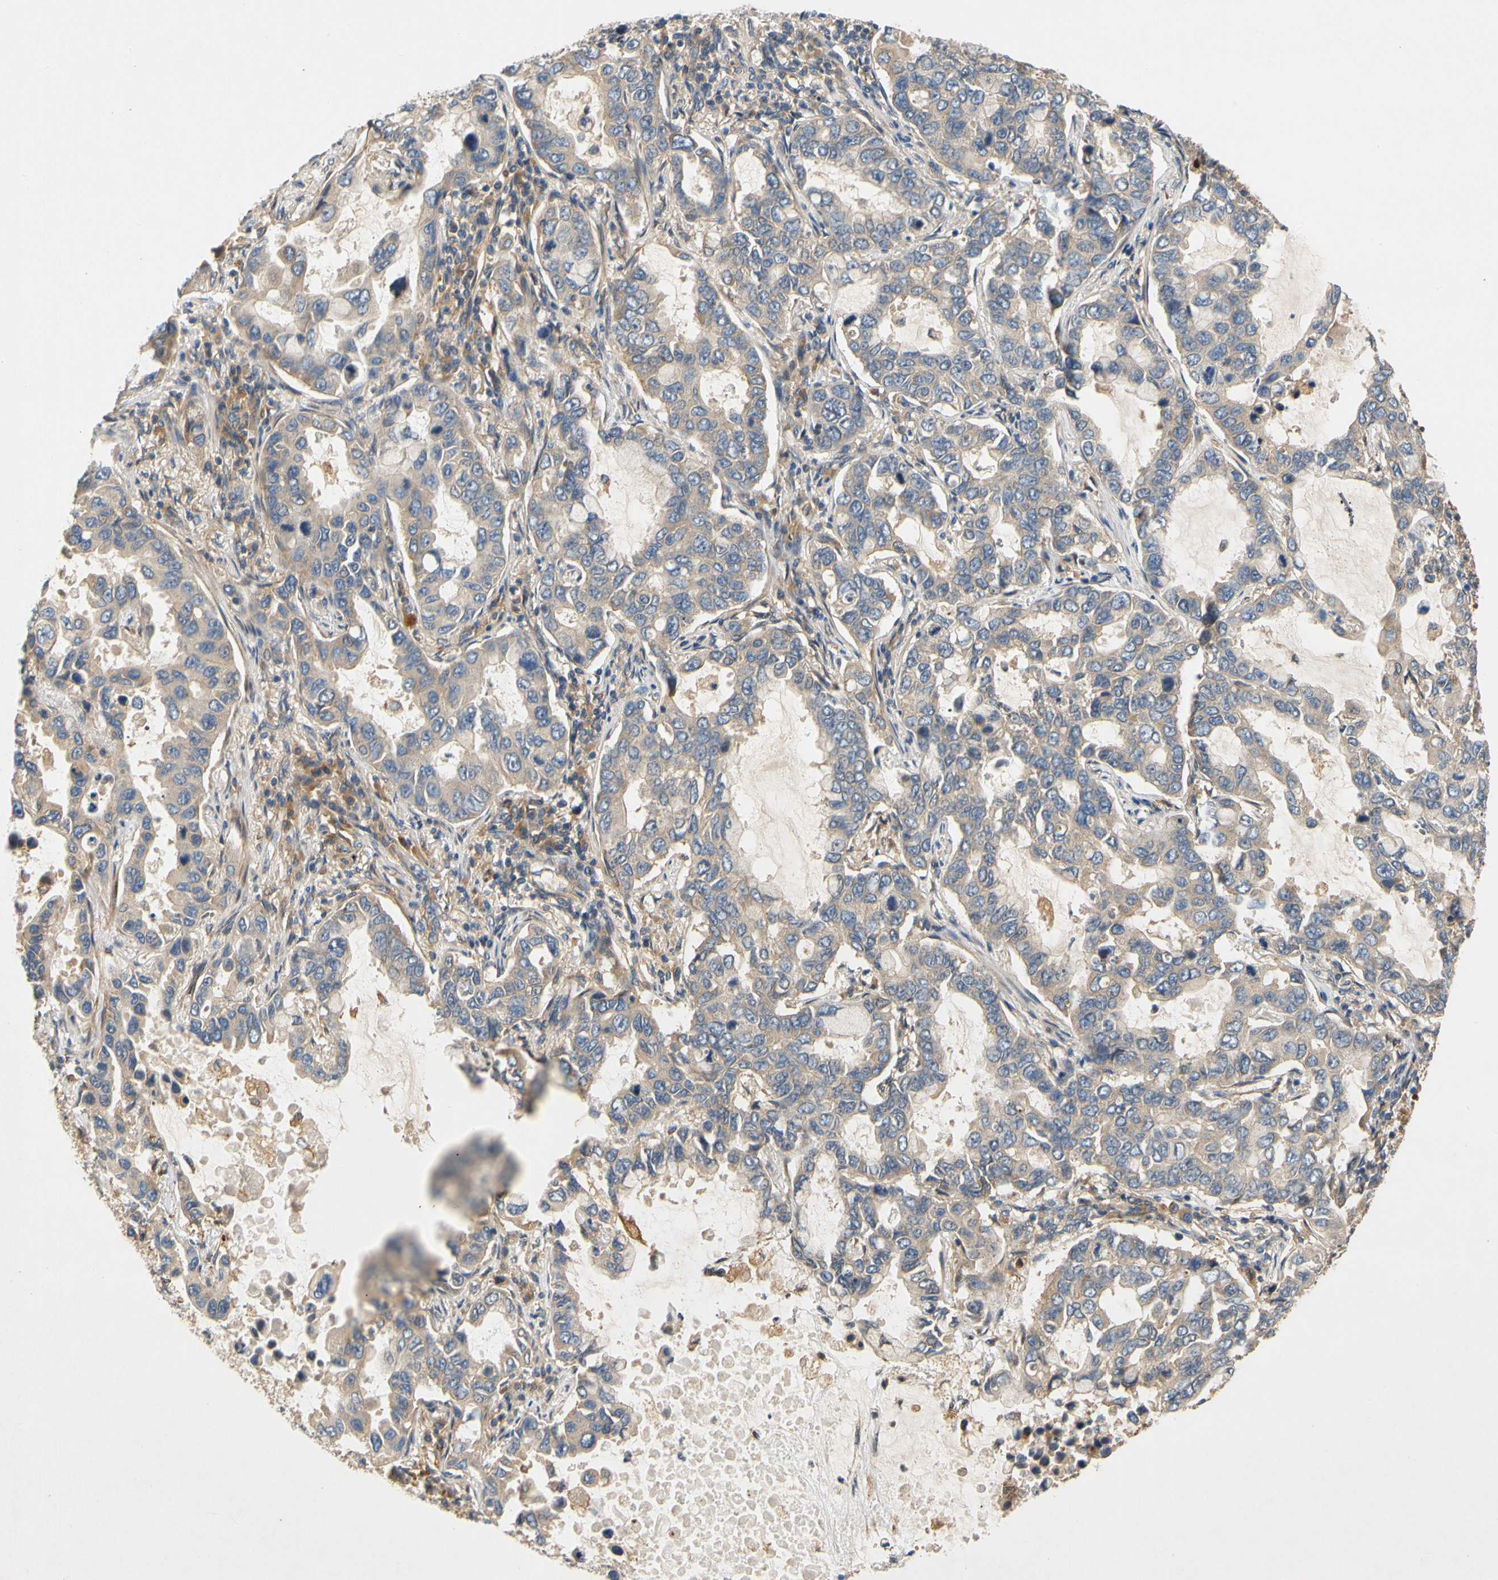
{"staining": {"intensity": "weak", "quantity": "<25%", "location": "cytoplasmic/membranous"}, "tissue": "lung cancer", "cell_type": "Tumor cells", "image_type": "cancer", "snomed": [{"axis": "morphology", "description": "Adenocarcinoma, NOS"}, {"axis": "topography", "description": "Lung"}], "caption": "High power microscopy image of an IHC histopathology image of lung cancer (adenocarcinoma), revealing no significant staining in tumor cells.", "gene": "USP46", "patient": {"sex": "male", "age": 64}}